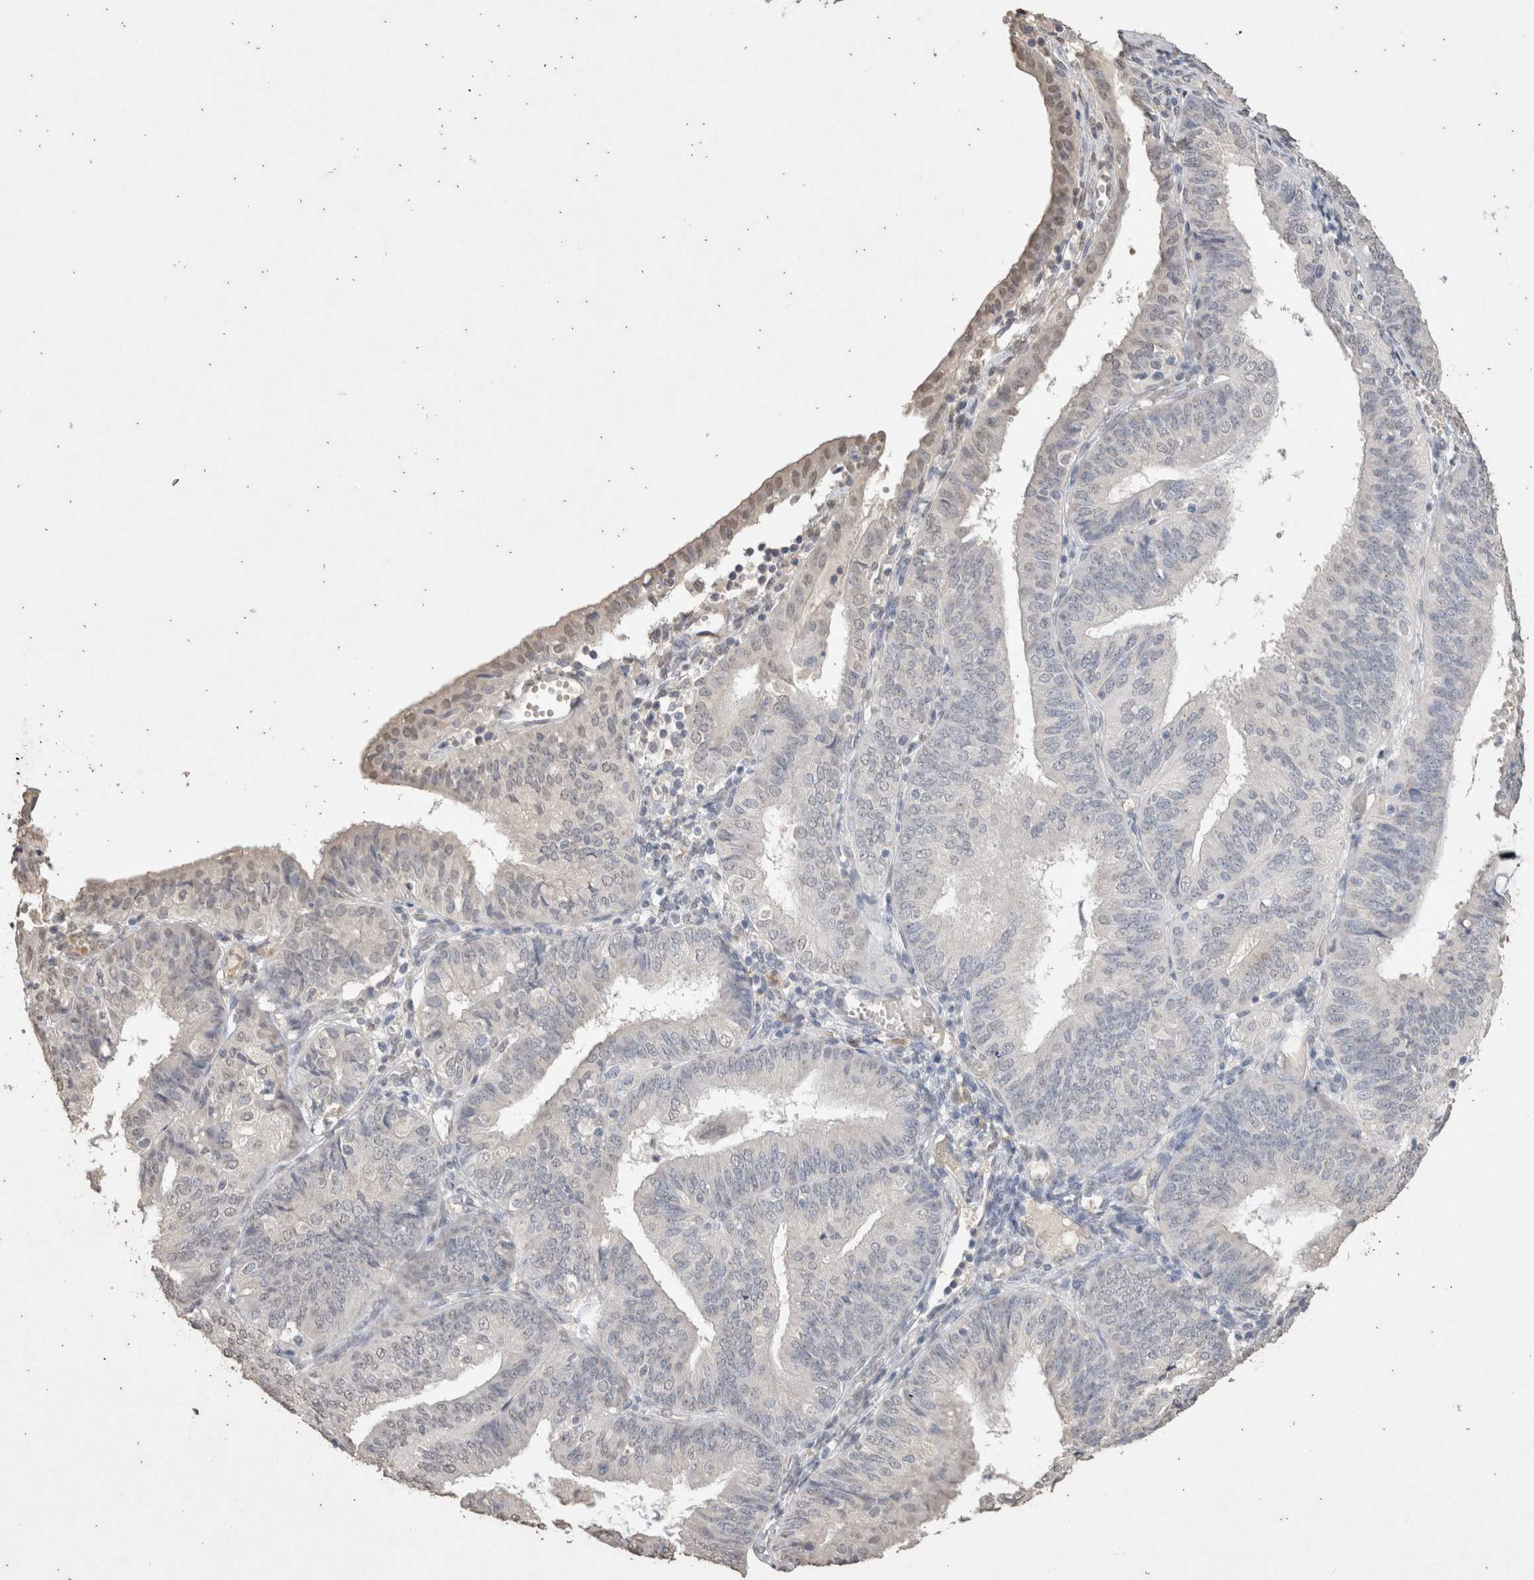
{"staining": {"intensity": "weak", "quantity": "<25%", "location": "nuclear"}, "tissue": "endometrial cancer", "cell_type": "Tumor cells", "image_type": "cancer", "snomed": [{"axis": "morphology", "description": "Adenocarcinoma, NOS"}, {"axis": "topography", "description": "Endometrium"}], "caption": "The photomicrograph reveals no staining of tumor cells in endometrial adenocarcinoma.", "gene": "LGALS2", "patient": {"sex": "female", "age": 58}}